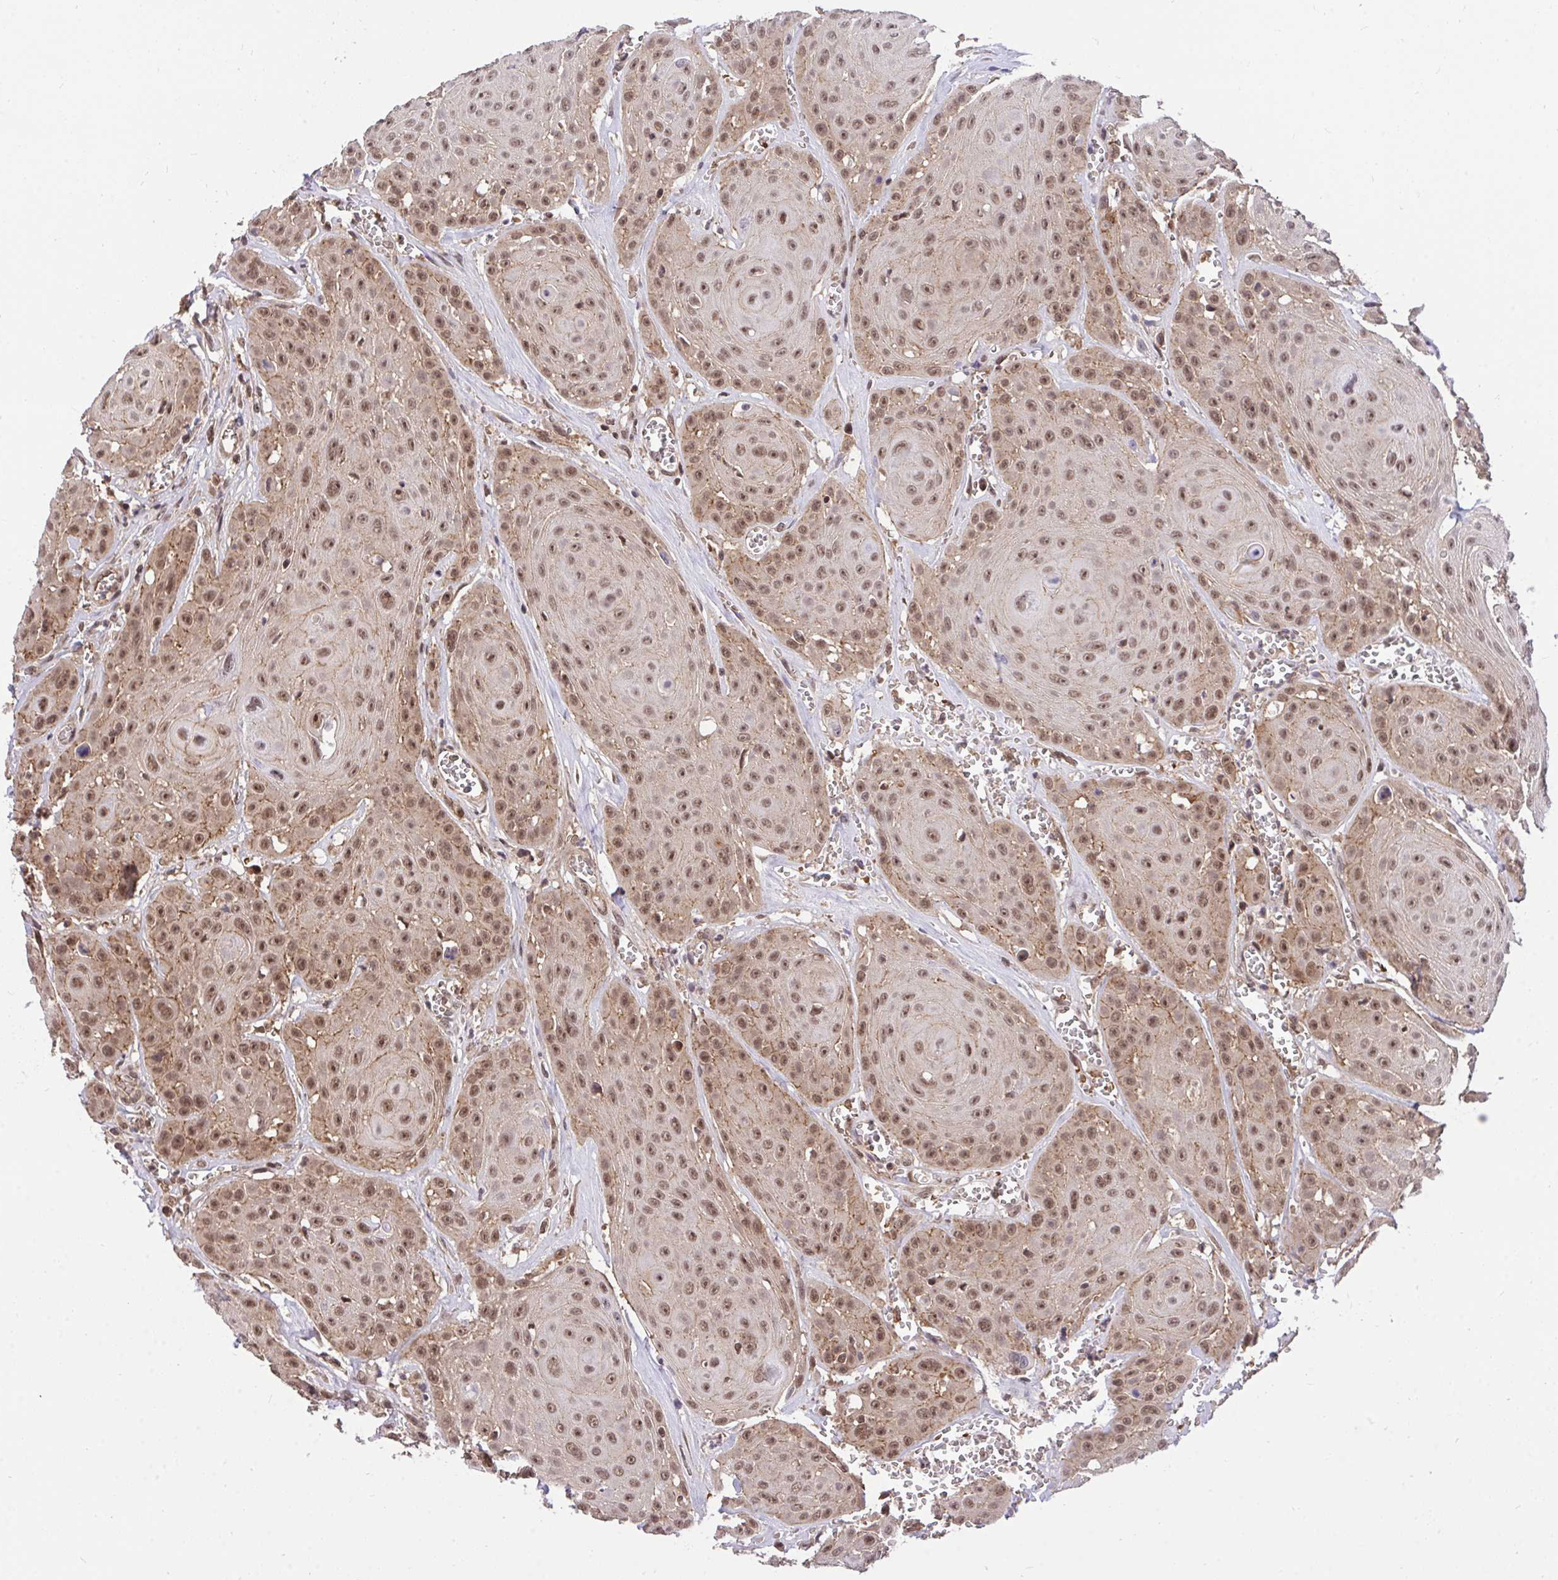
{"staining": {"intensity": "moderate", "quantity": ">75%", "location": "nuclear"}, "tissue": "head and neck cancer", "cell_type": "Tumor cells", "image_type": "cancer", "snomed": [{"axis": "morphology", "description": "Squamous cell carcinoma, NOS"}, {"axis": "topography", "description": "Oral tissue"}, {"axis": "topography", "description": "Head-Neck"}], "caption": "Brown immunohistochemical staining in human head and neck cancer (squamous cell carcinoma) shows moderate nuclear positivity in approximately >75% of tumor cells.", "gene": "PPP1CA", "patient": {"sex": "male", "age": 81}}